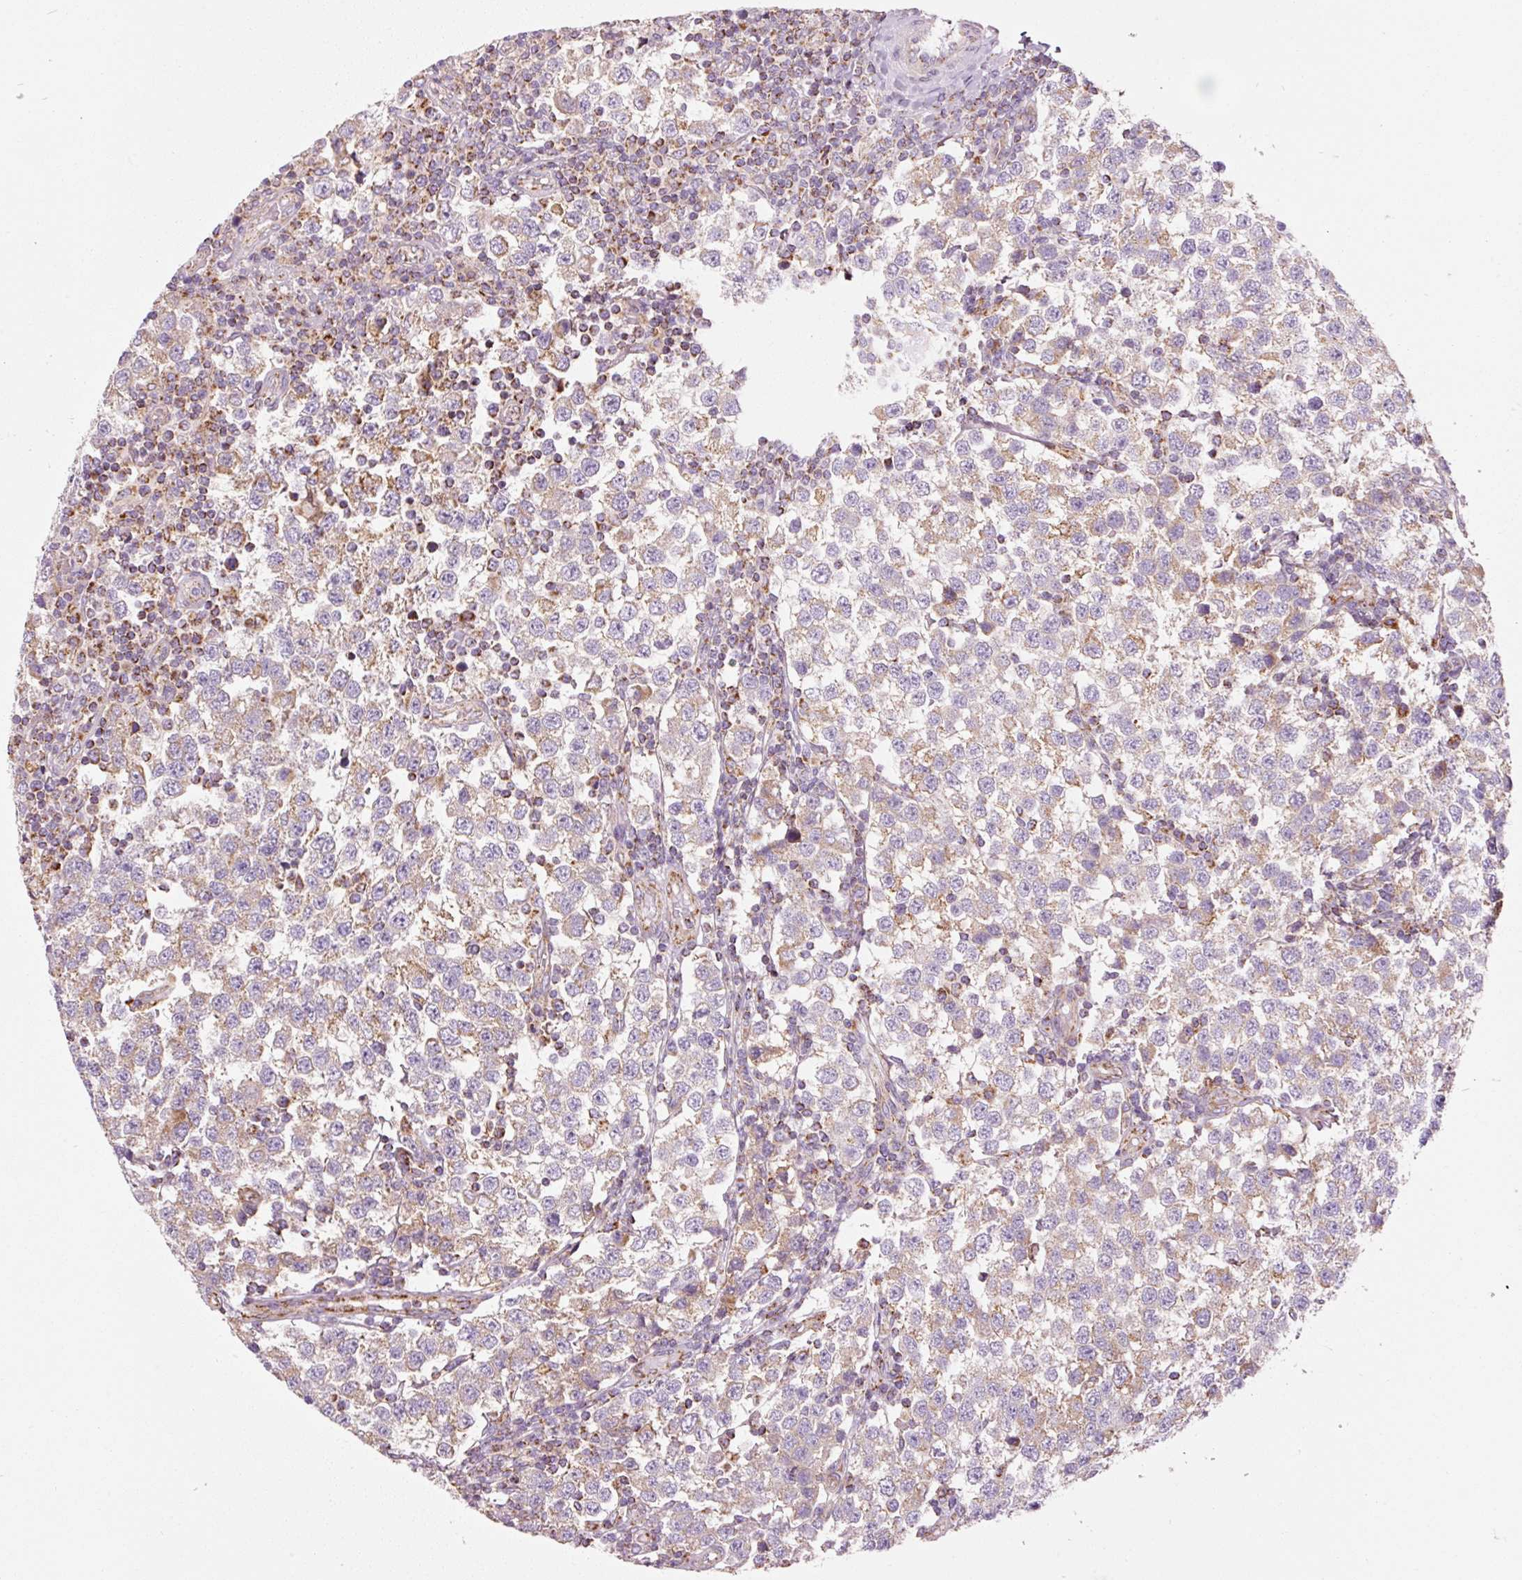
{"staining": {"intensity": "weak", "quantity": "25%-75%", "location": "cytoplasmic/membranous"}, "tissue": "testis cancer", "cell_type": "Tumor cells", "image_type": "cancer", "snomed": [{"axis": "morphology", "description": "Seminoma, NOS"}, {"axis": "topography", "description": "Testis"}], "caption": "Immunohistochemistry histopathology image of neoplastic tissue: testis cancer (seminoma) stained using immunohistochemistry (IHC) shows low levels of weak protein expression localized specifically in the cytoplasmic/membranous of tumor cells, appearing as a cytoplasmic/membranous brown color.", "gene": "NDUFB4", "patient": {"sex": "male", "age": 34}}